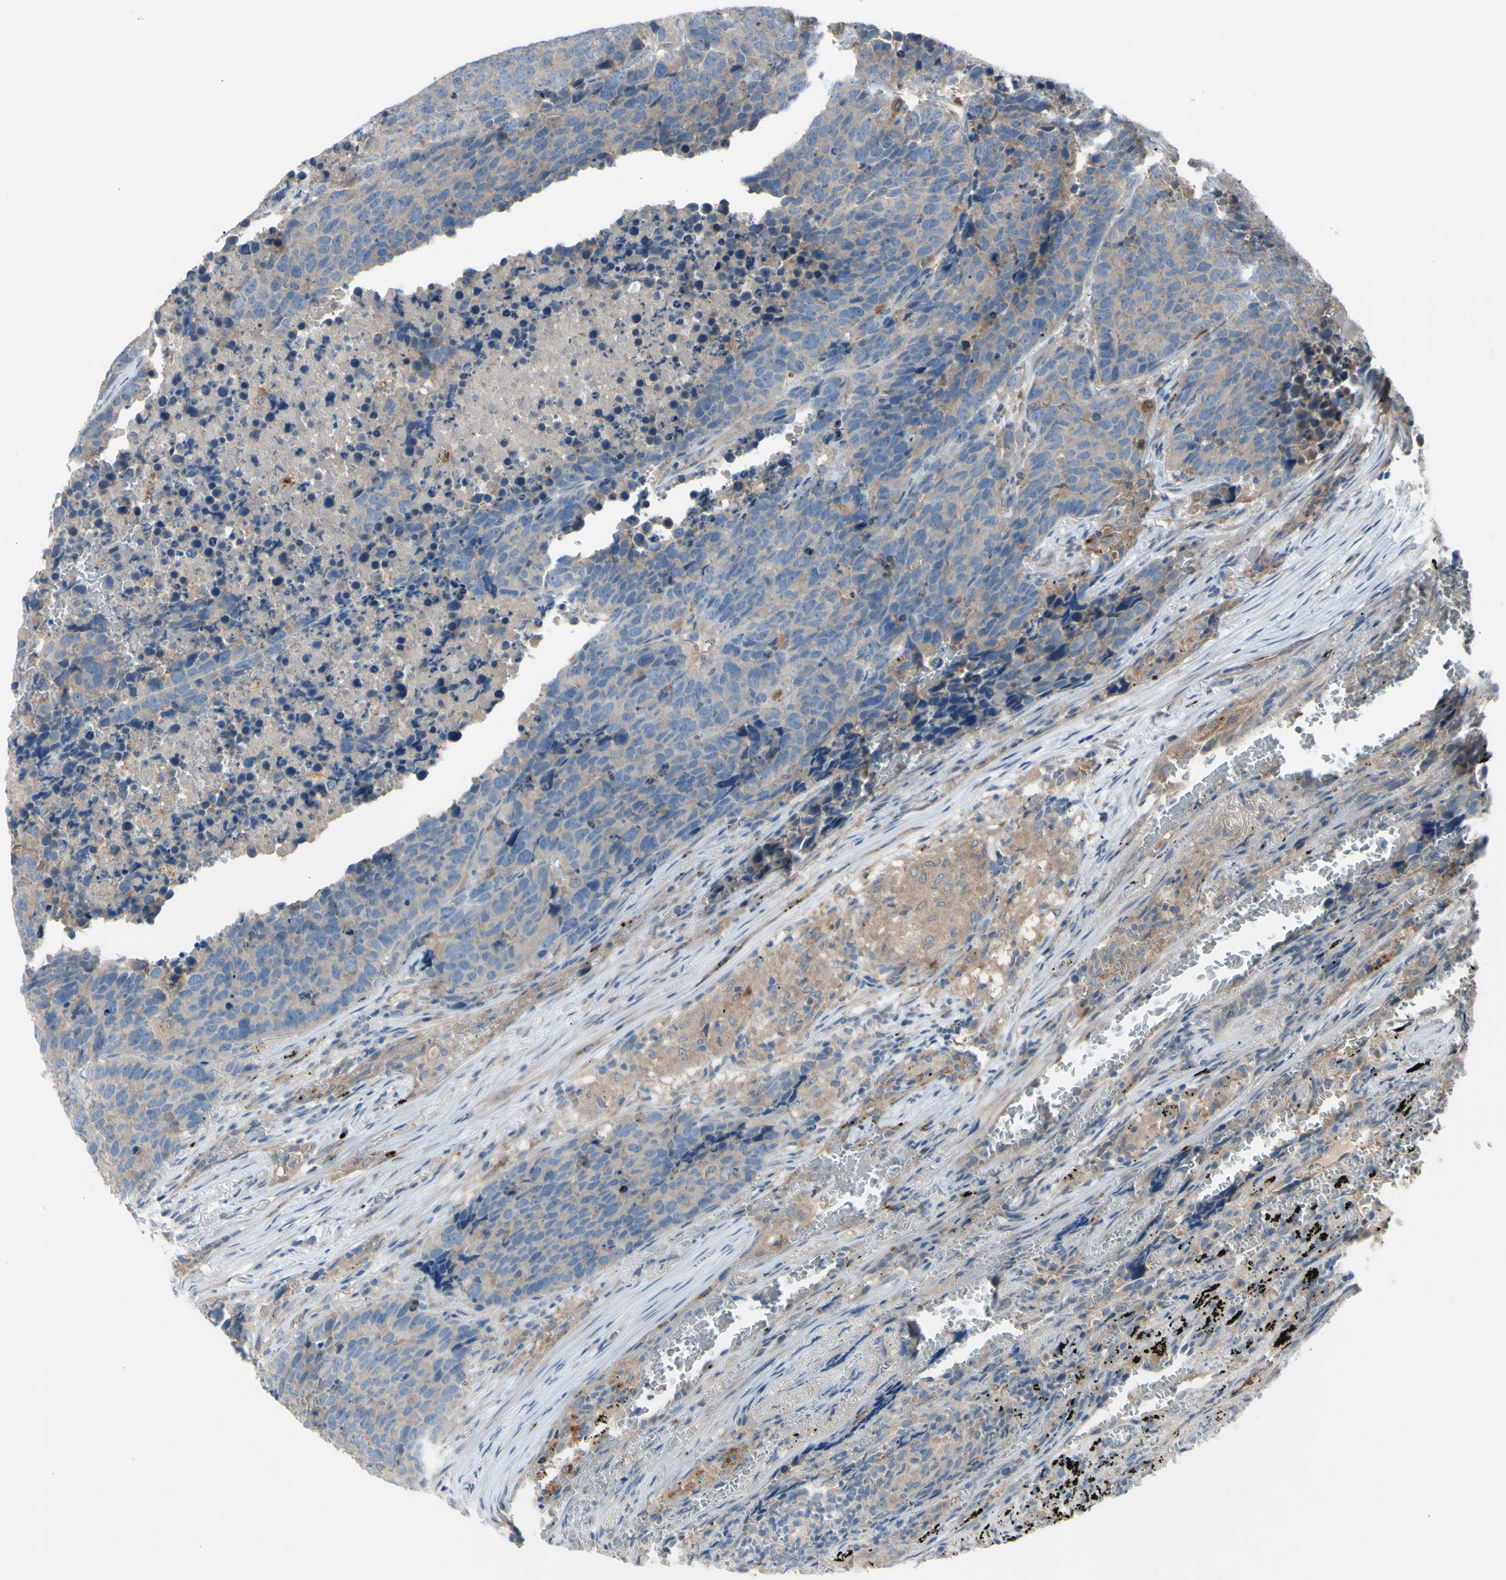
{"staining": {"intensity": "weak", "quantity": ">75%", "location": "cytoplasmic/membranous"}, "tissue": "carcinoid", "cell_type": "Tumor cells", "image_type": "cancer", "snomed": [{"axis": "morphology", "description": "Carcinoid, malignant, NOS"}, {"axis": "topography", "description": "Lung"}], "caption": "Weak cytoplasmic/membranous staining is seen in approximately >75% of tumor cells in carcinoid (malignant).", "gene": "AFP", "patient": {"sex": "male", "age": 60}}